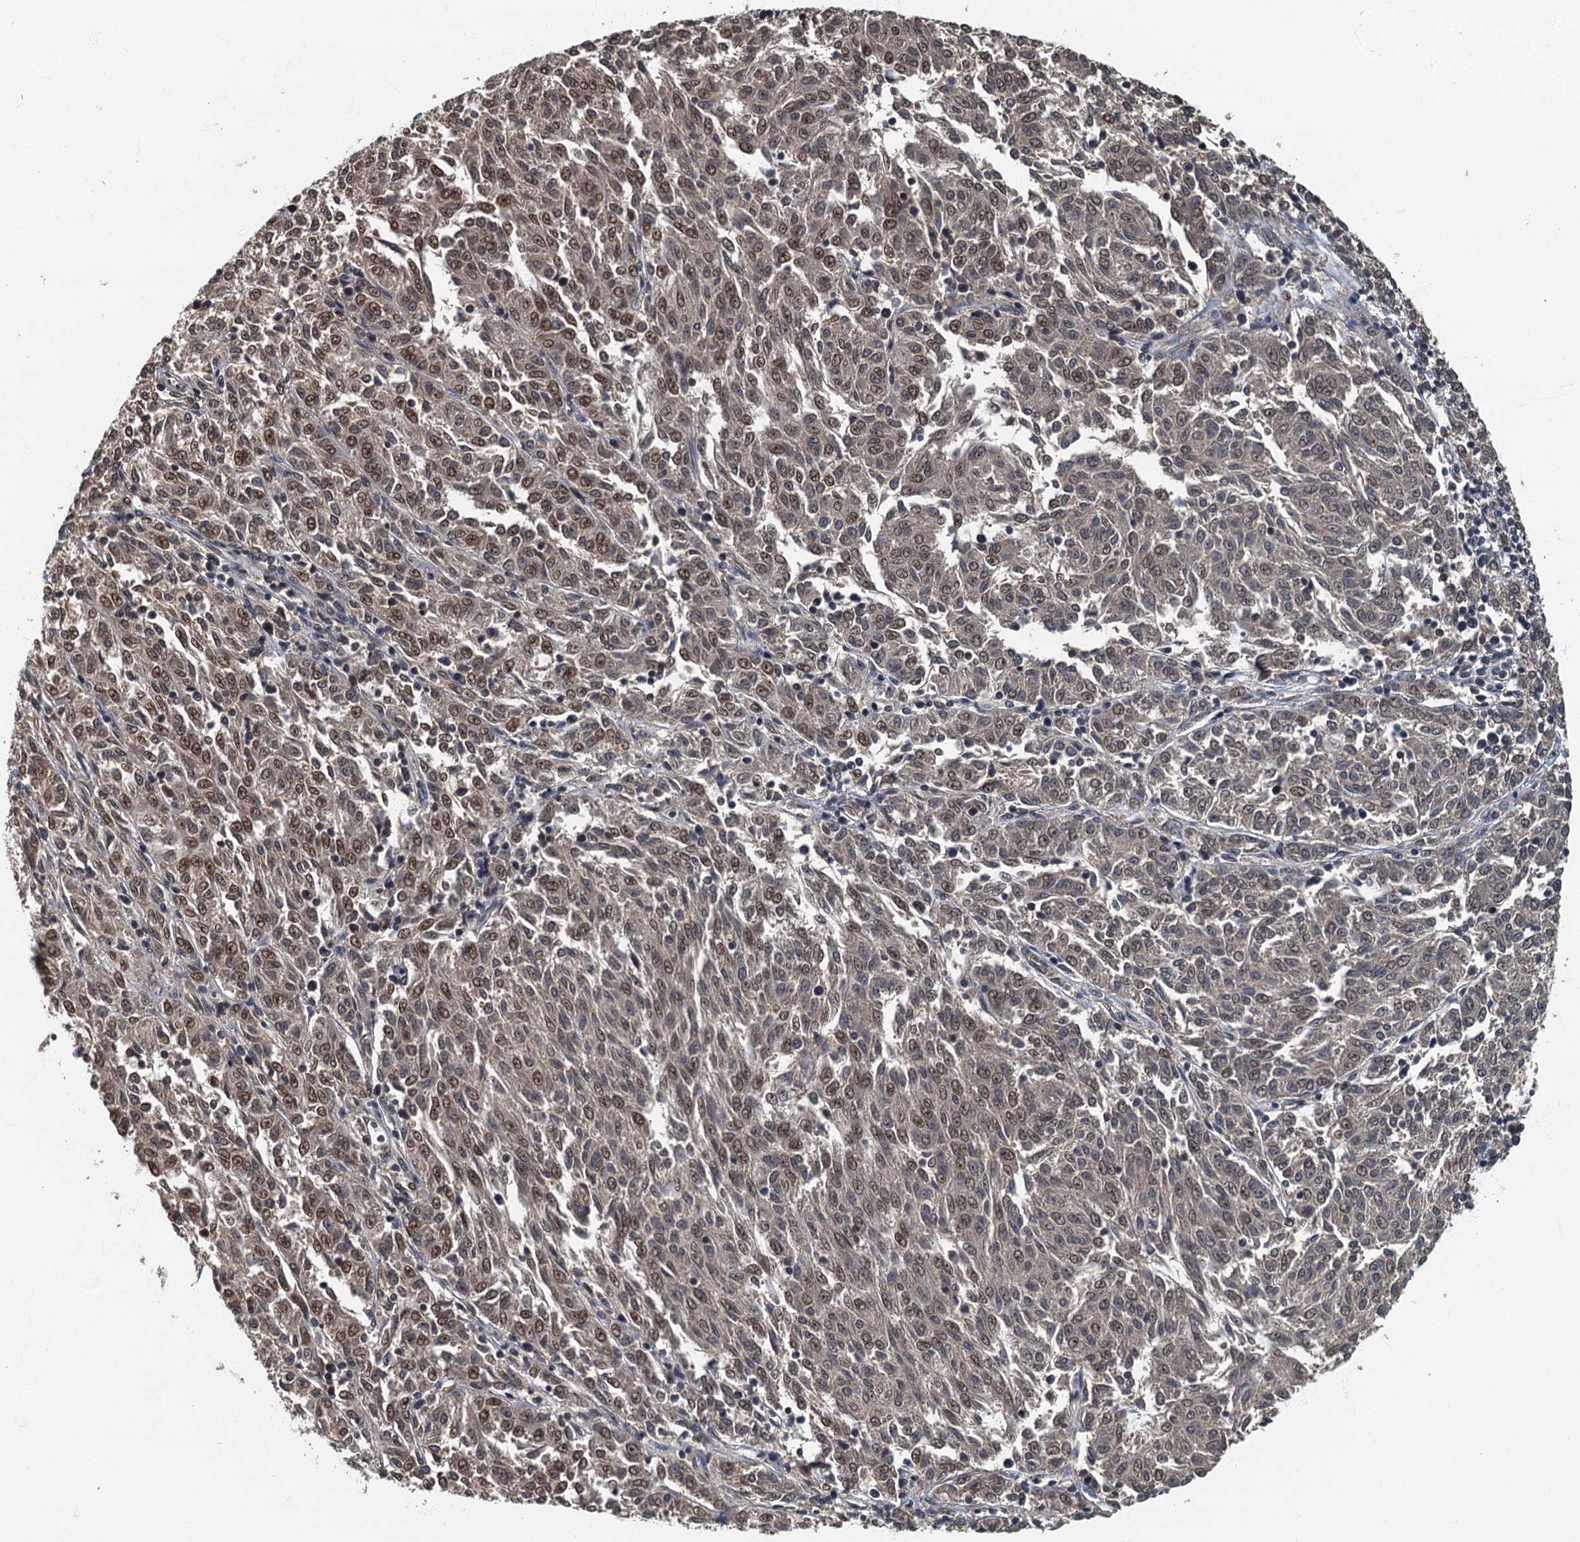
{"staining": {"intensity": "moderate", "quantity": "25%-75%", "location": "nuclear"}, "tissue": "melanoma", "cell_type": "Tumor cells", "image_type": "cancer", "snomed": [{"axis": "morphology", "description": "Malignant melanoma, NOS"}, {"axis": "topography", "description": "Skin"}], "caption": "Moderate nuclear staining for a protein is appreciated in approximately 25%-75% of tumor cells of malignant melanoma using immunohistochemistry (IHC).", "gene": "CKAP2L", "patient": {"sex": "female", "age": 72}}